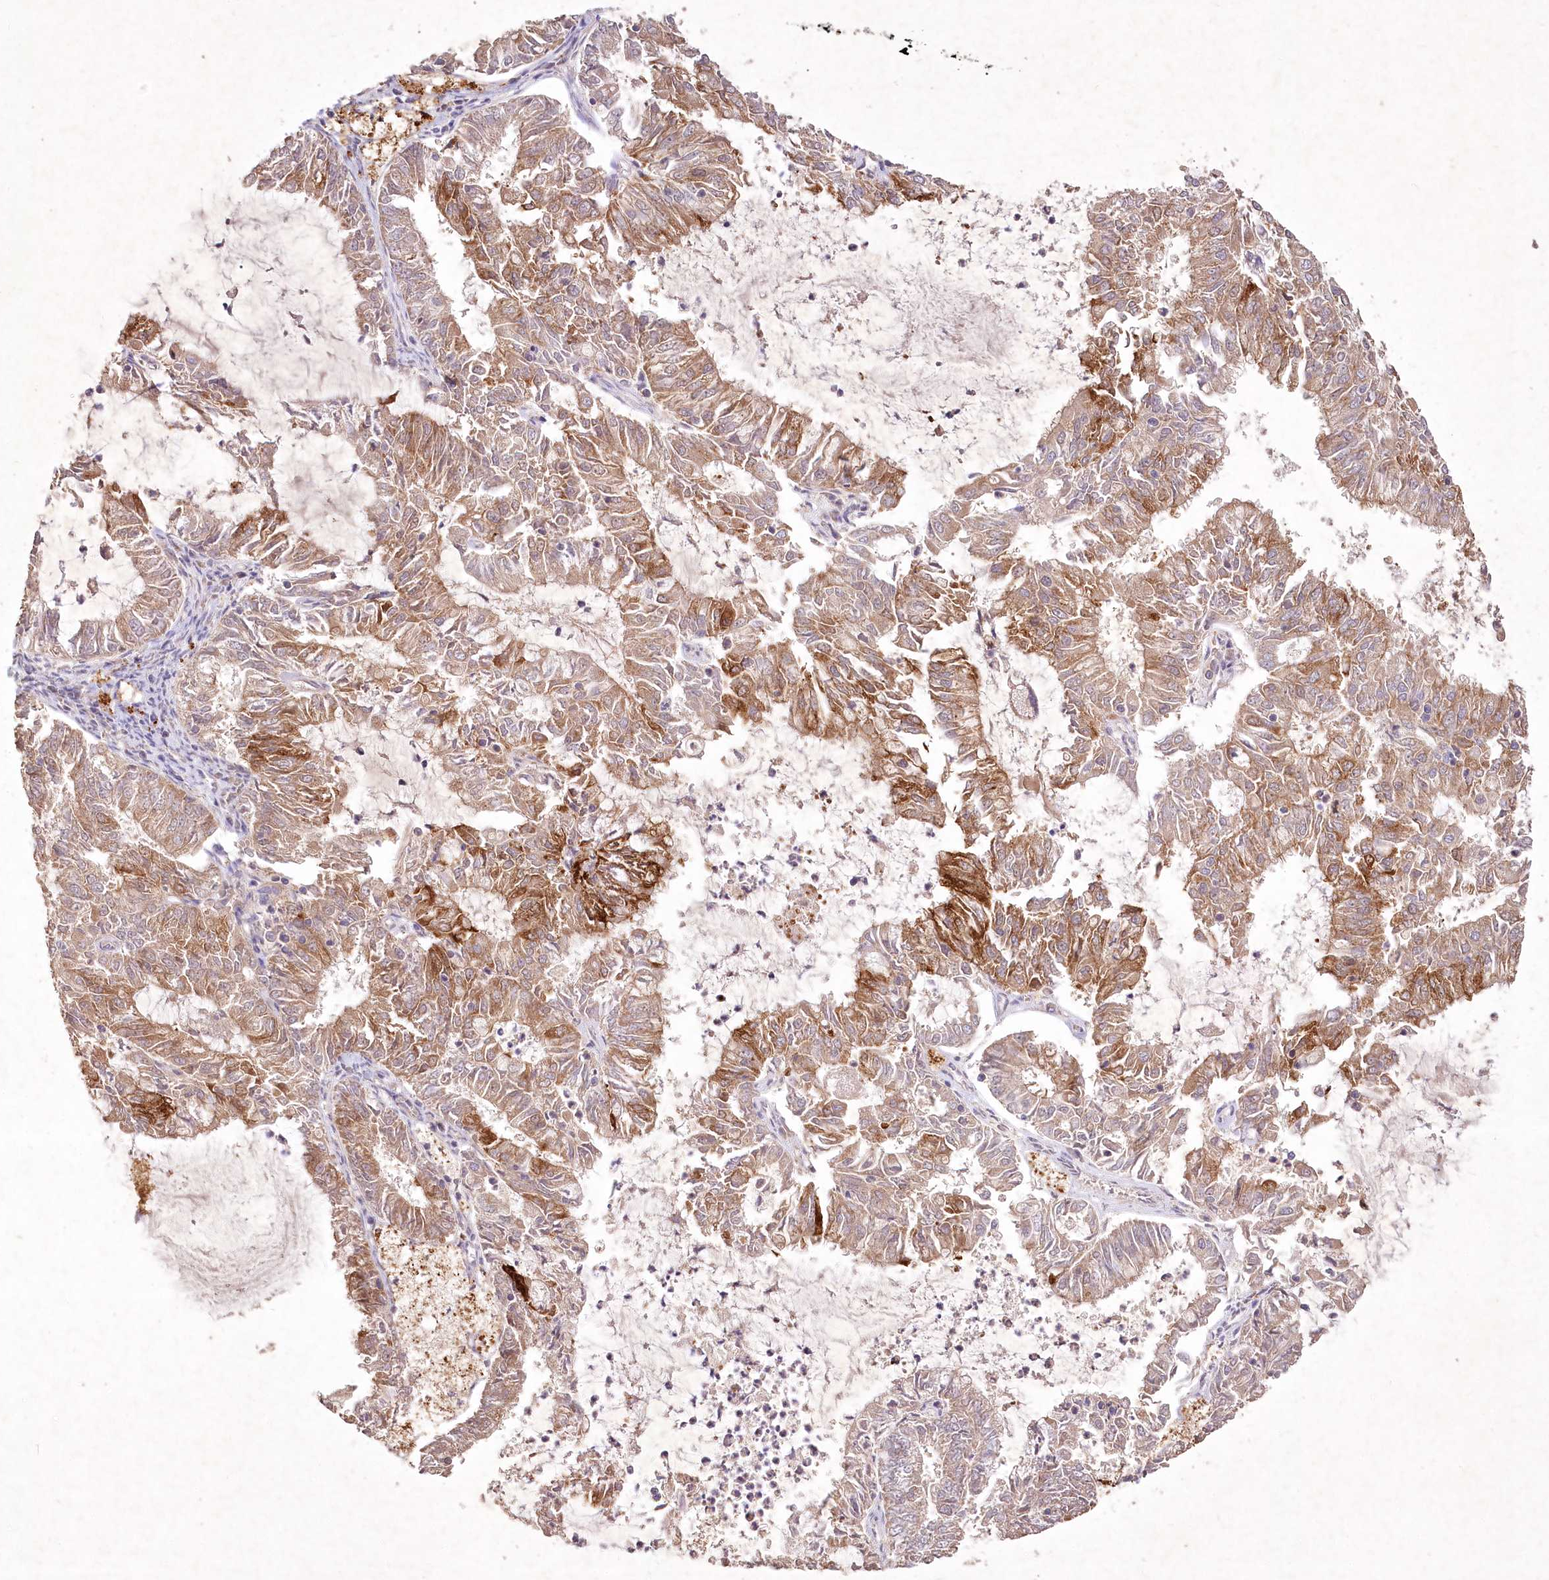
{"staining": {"intensity": "moderate", "quantity": ">75%", "location": "cytoplasmic/membranous"}, "tissue": "endometrial cancer", "cell_type": "Tumor cells", "image_type": "cancer", "snomed": [{"axis": "morphology", "description": "Adenocarcinoma, NOS"}, {"axis": "topography", "description": "Endometrium"}], "caption": "This is an image of IHC staining of endometrial cancer, which shows moderate positivity in the cytoplasmic/membranous of tumor cells.", "gene": "IRAK1BP1", "patient": {"sex": "female", "age": 57}}